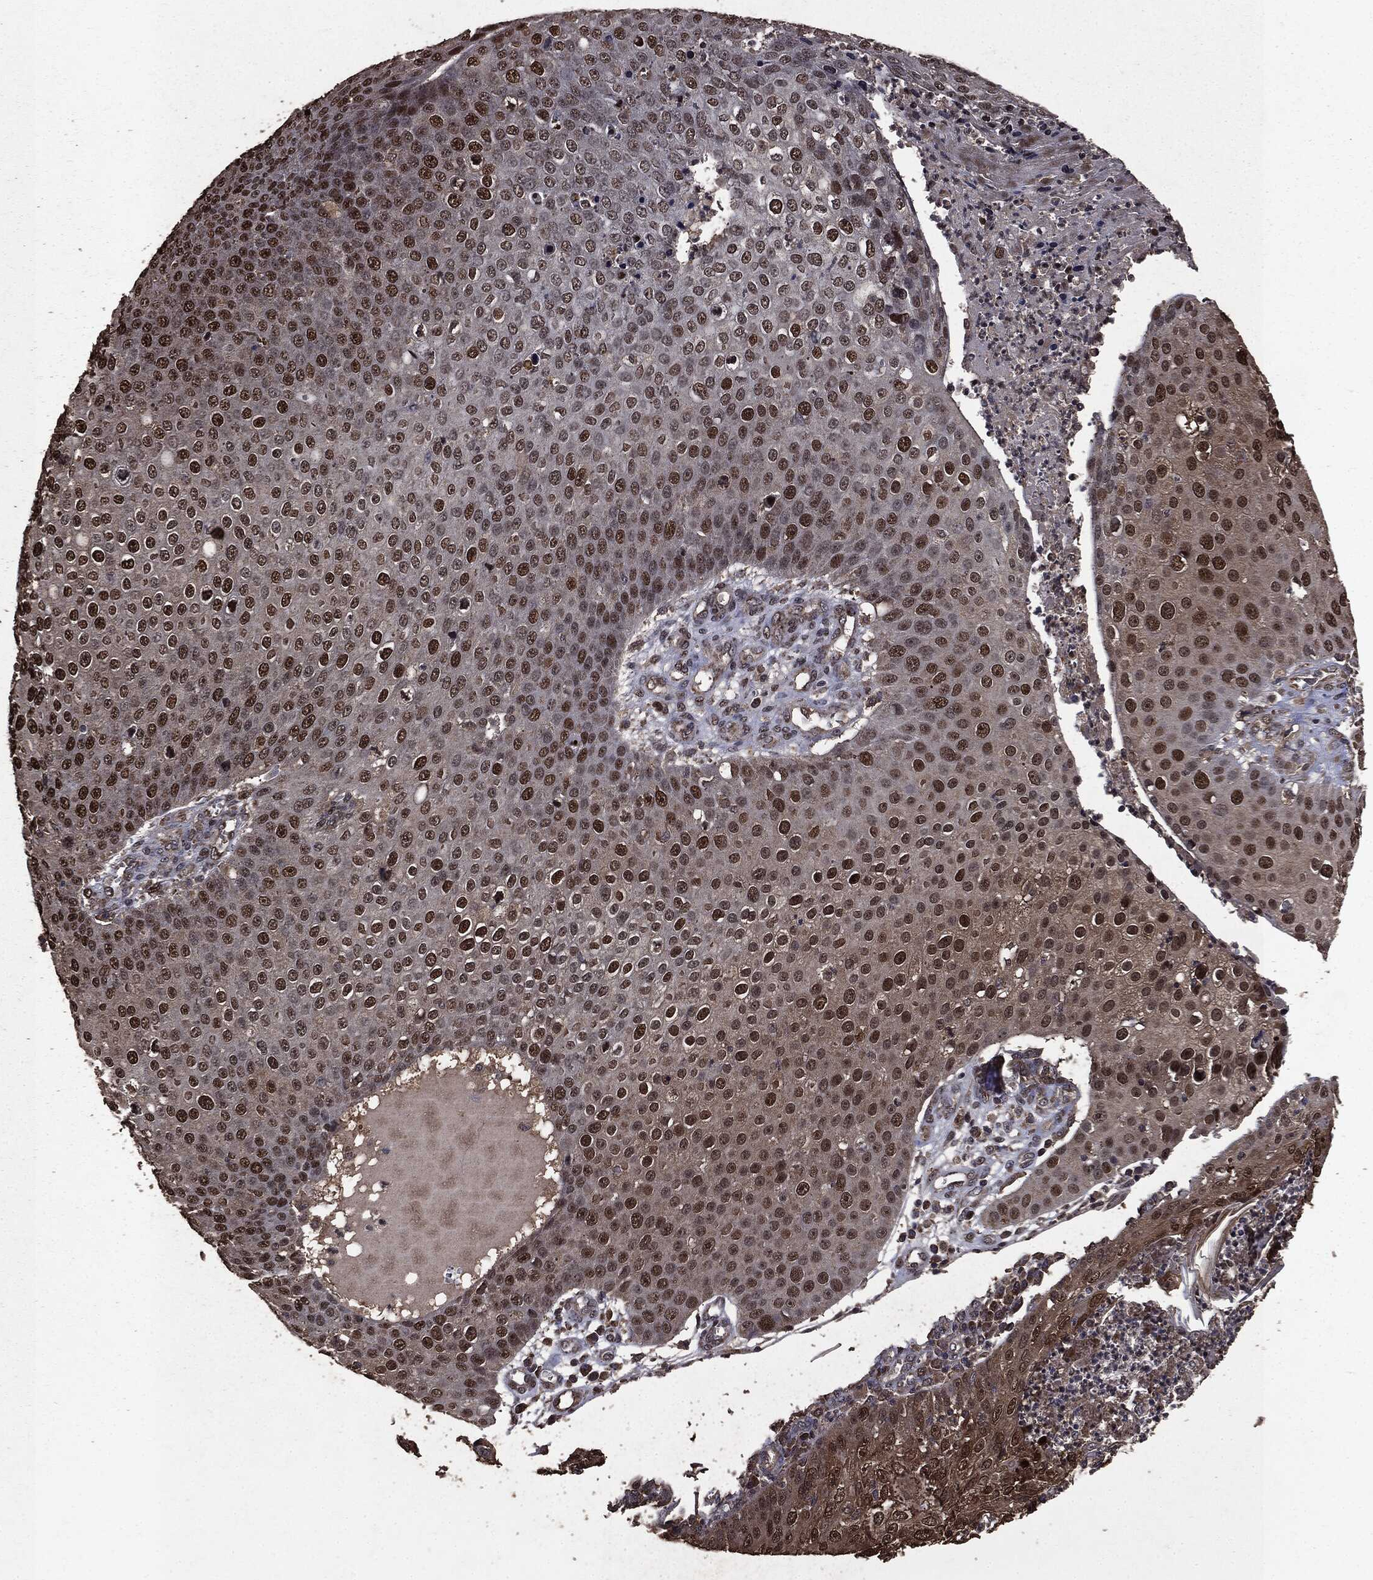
{"staining": {"intensity": "strong", "quantity": "25%-75%", "location": "cytoplasmic/membranous,nuclear"}, "tissue": "skin cancer", "cell_type": "Tumor cells", "image_type": "cancer", "snomed": [{"axis": "morphology", "description": "Squamous cell carcinoma, NOS"}, {"axis": "topography", "description": "Skin"}], "caption": "A high amount of strong cytoplasmic/membranous and nuclear expression is present in approximately 25%-75% of tumor cells in skin squamous cell carcinoma tissue.", "gene": "PPP6R2", "patient": {"sex": "male", "age": 71}}